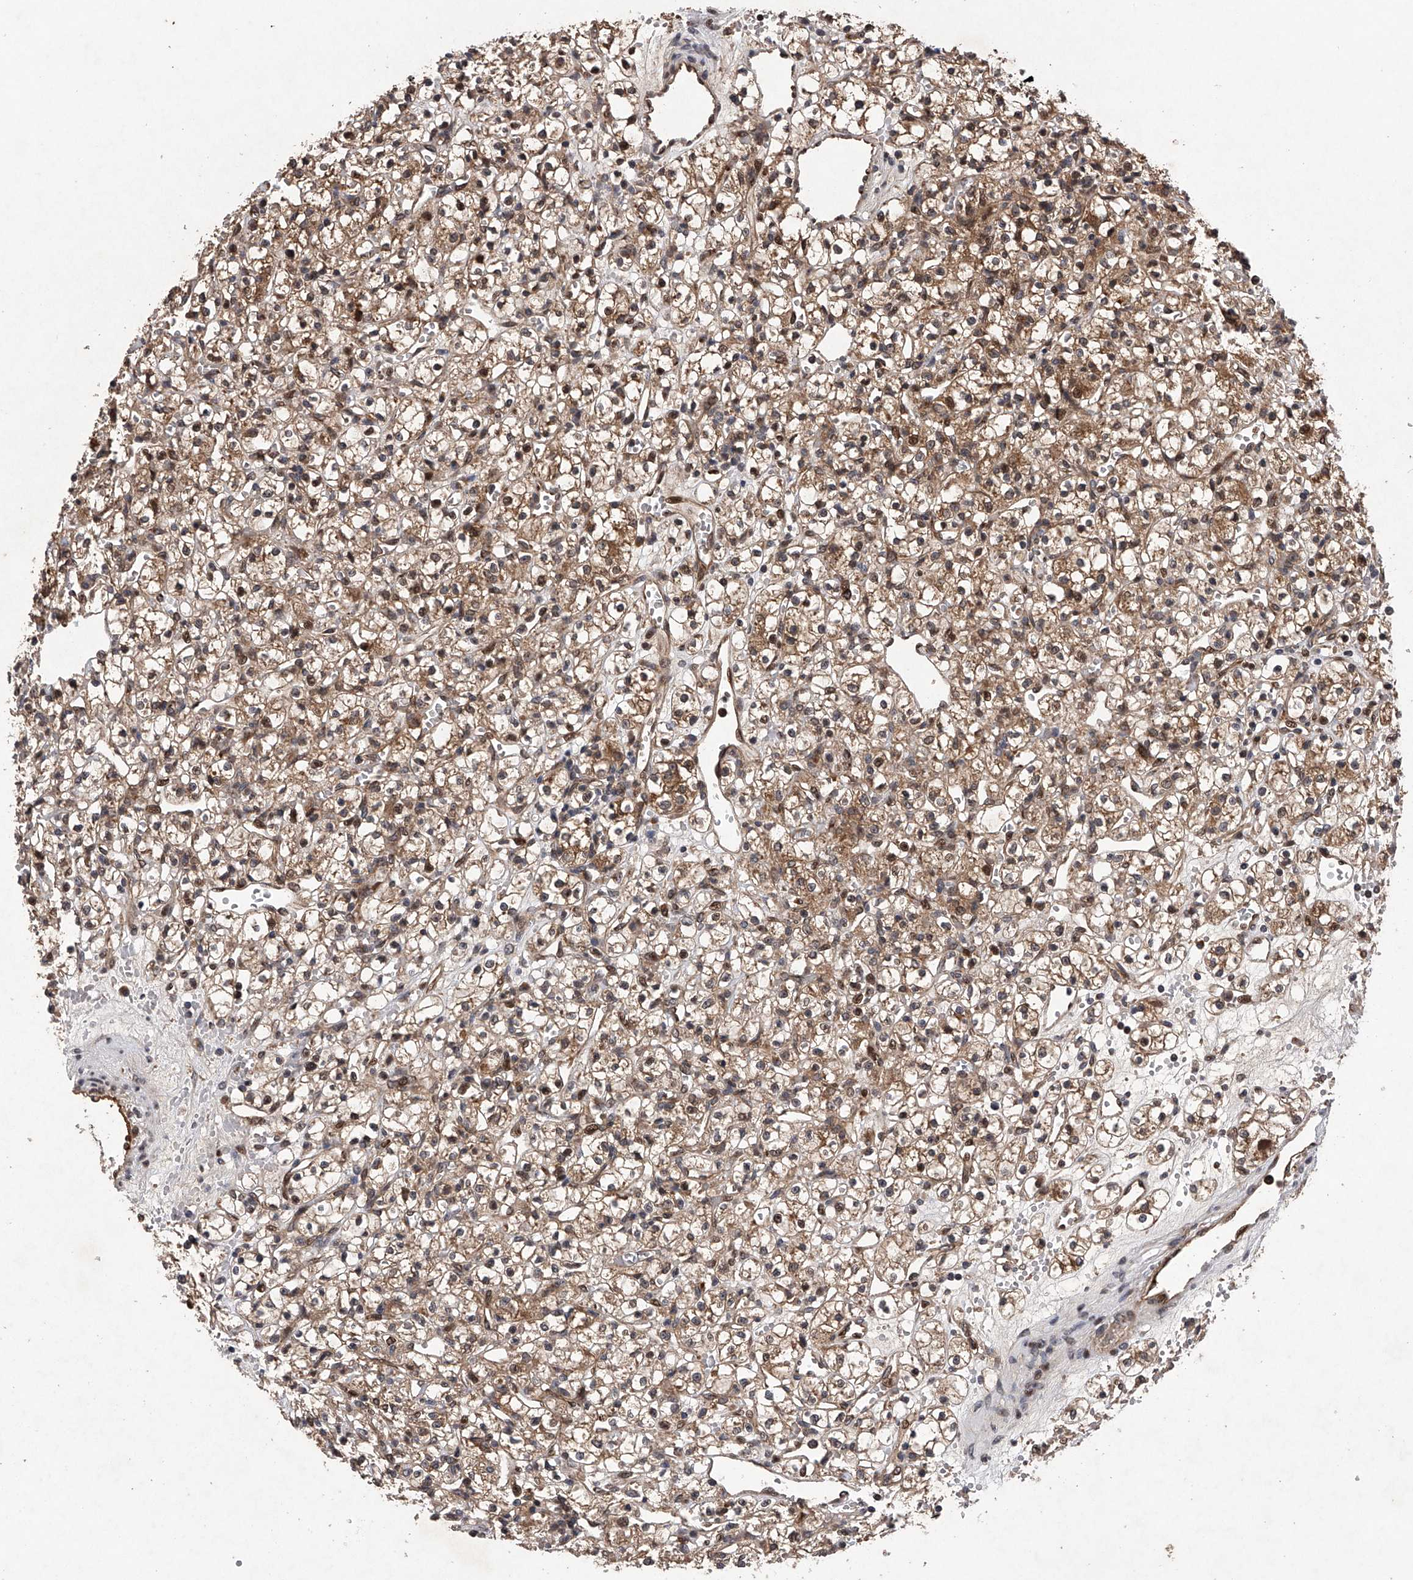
{"staining": {"intensity": "moderate", "quantity": ">75%", "location": "cytoplasmic/membranous,nuclear"}, "tissue": "renal cancer", "cell_type": "Tumor cells", "image_type": "cancer", "snomed": [{"axis": "morphology", "description": "Adenocarcinoma, NOS"}, {"axis": "topography", "description": "Kidney"}], "caption": "Tumor cells exhibit medium levels of moderate cytoplasmic/membranous and nuclear staining in about >75% of cells in adenocarcinoma (renal).", "gene": "MAP3K11", "patient": {"sex": "female", "age": 59}}